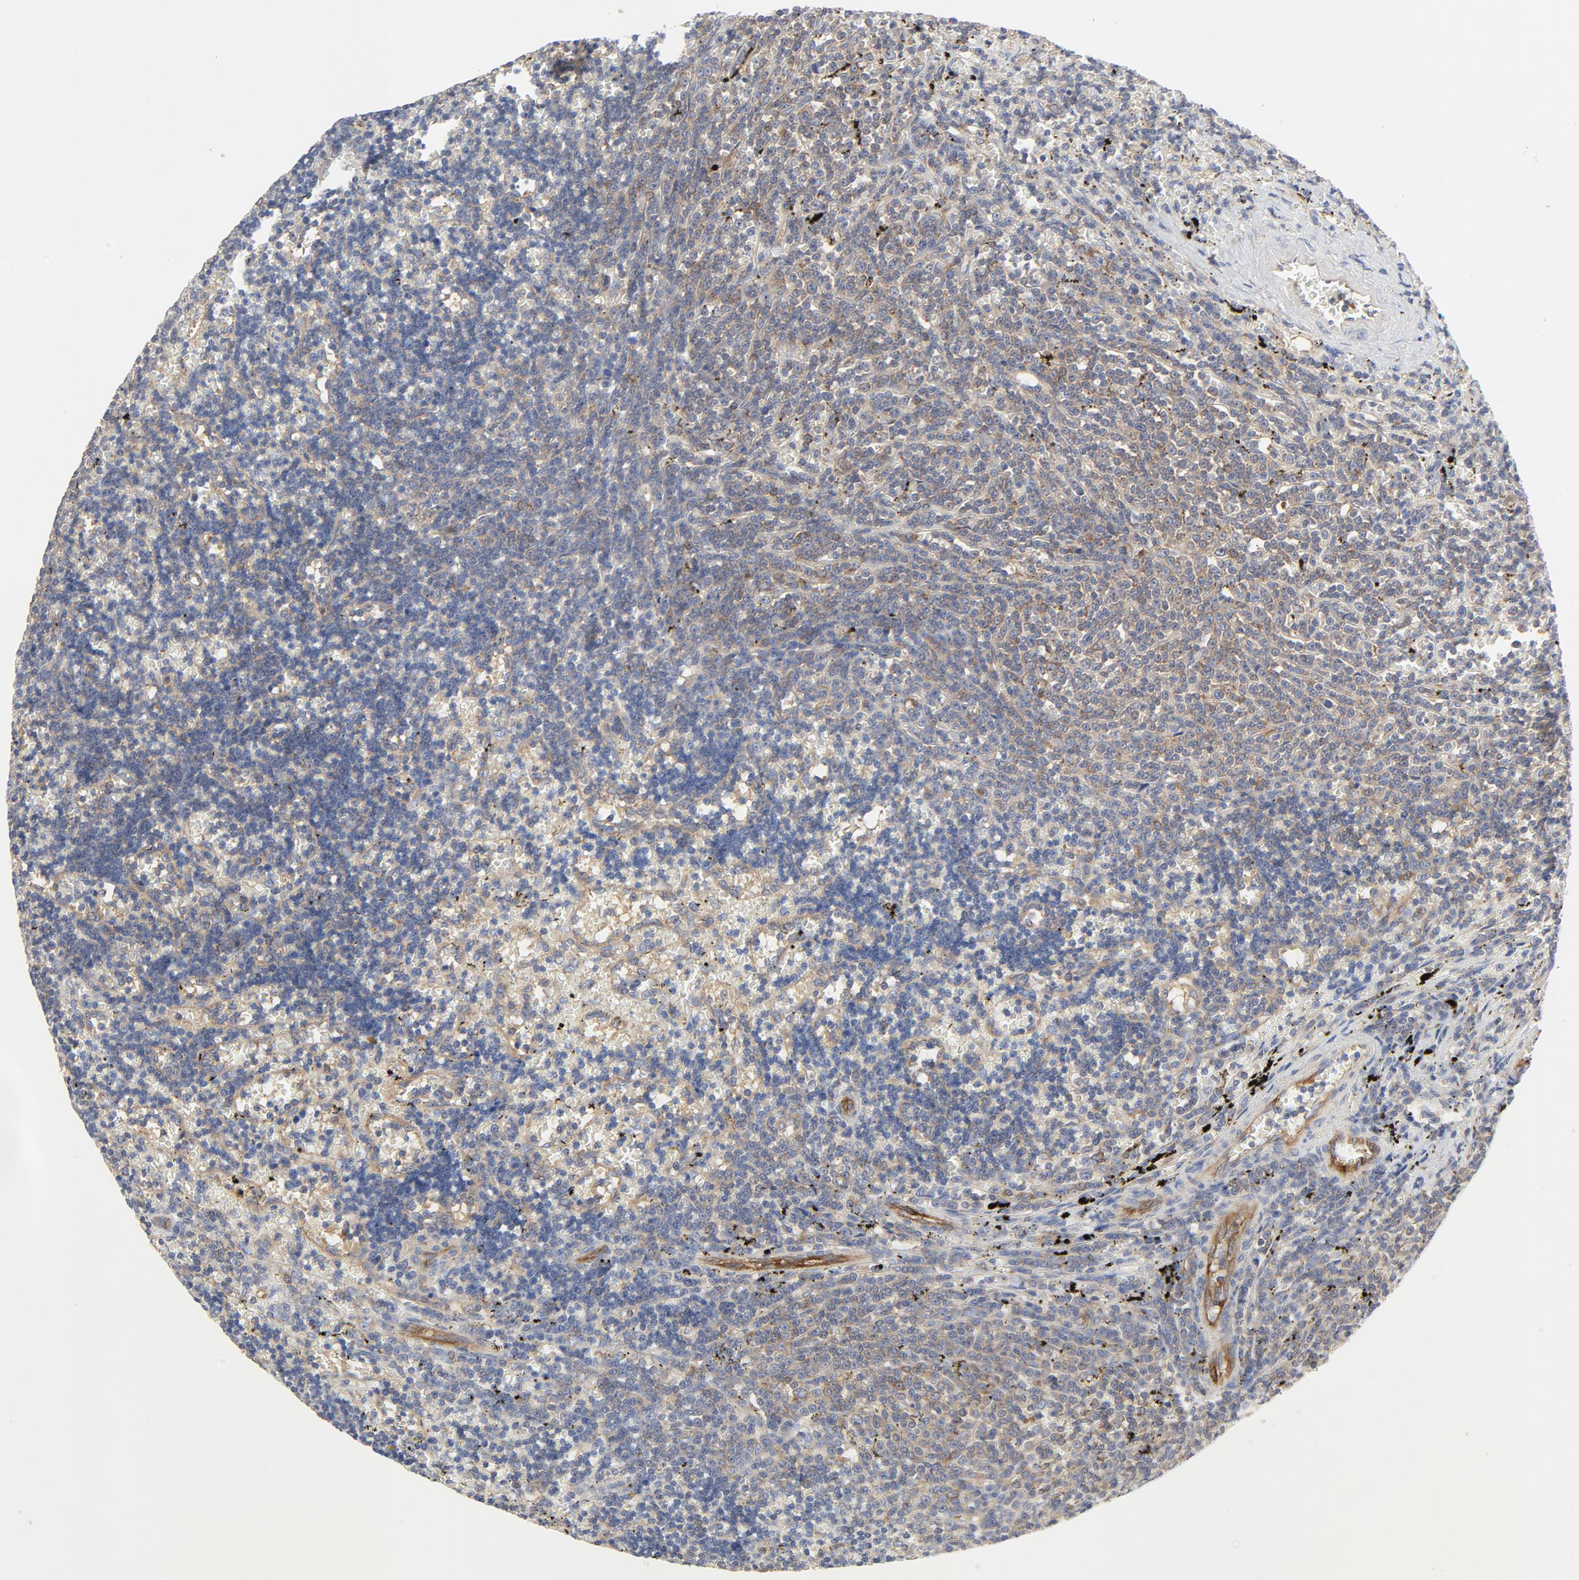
{"staining": {"intensity": "weak", "quantity": "<25%", "location": "cytoplasmic/membranous"}, "tissue": "lymphoma", "cell_type": "Tumor cells", "image_type": "cancer", "snomed": [{"axis": "morphology", "description": "Malignant lymphoma, non-Hodgkin's type, Low grade"}, {"axis": "topography", "description": "Spleen"}], "caption": "Protein analysis of lymphoma displays no significant staining in tumor cells.", "gene": "RABEP1", "patient": {"sex": "male", "age": 60}}